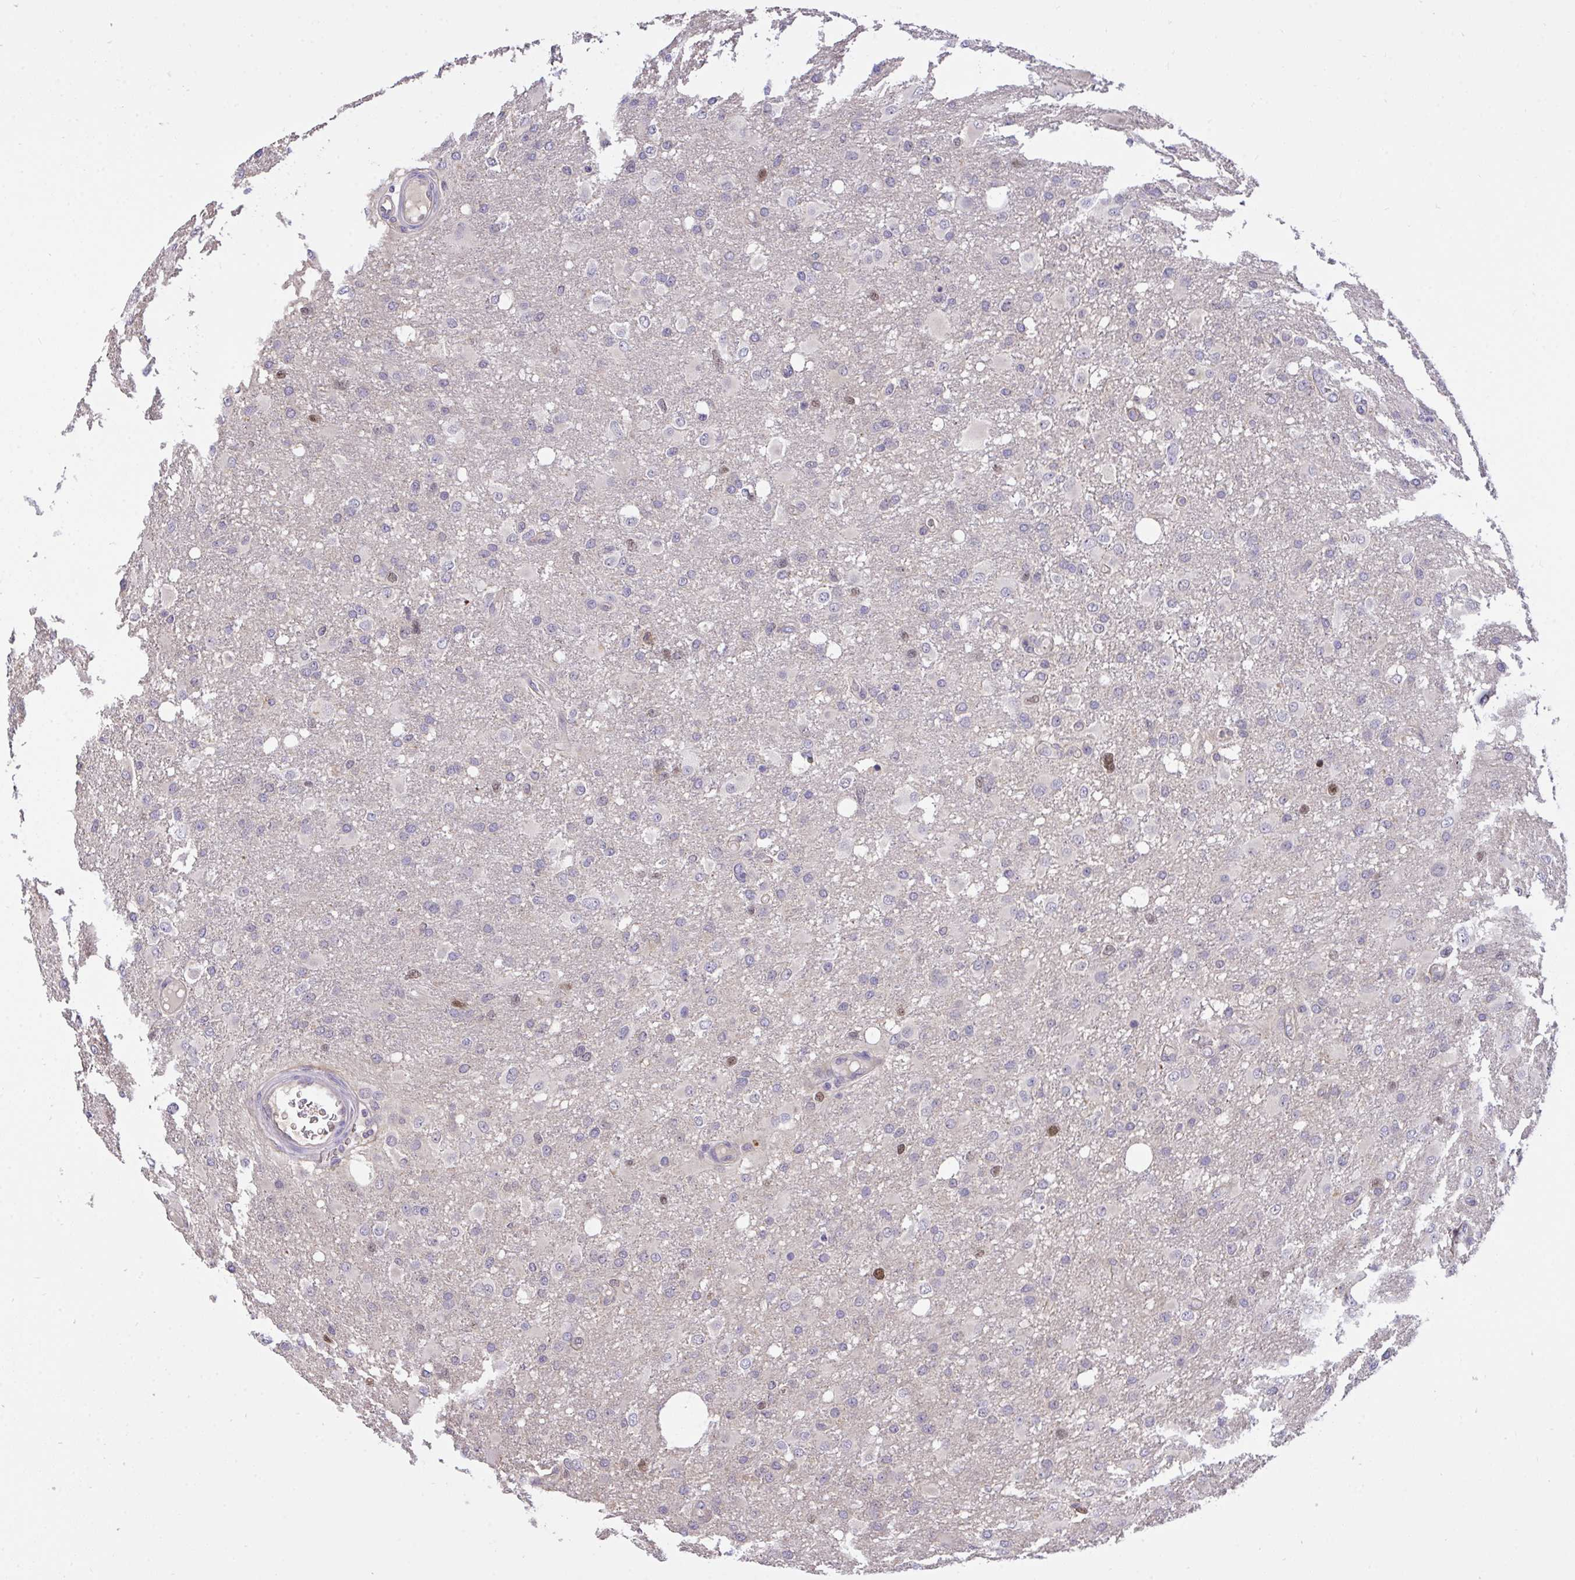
{"staining": {"intensity": "moderate", "quantity": "<25%", "location": "nuclear"}, "tissue": "glioma", "cell_type": "Tumor cells", "image_type": "cancer", "snomed": [{"axis": "morphology", "description": "Glioma, malignant, High grade"}, {"axis": "topography", "description": "Brain"}], "caption": "Immunohistochemistry (IHC) (DAB (3,3'-diaminobenzidine)) staining of human malignant high-grade glioma displays moderate nuclear protein expression in about <25% of tumor cells. The staining was performed using DAB (3,3'-diaminobenzidine), with brown indicating positive protein expression. Nuclei are stained blue with hematoxylin.", "gene": "C19orf54", "patient": {"sex": "male", "age": 53}}